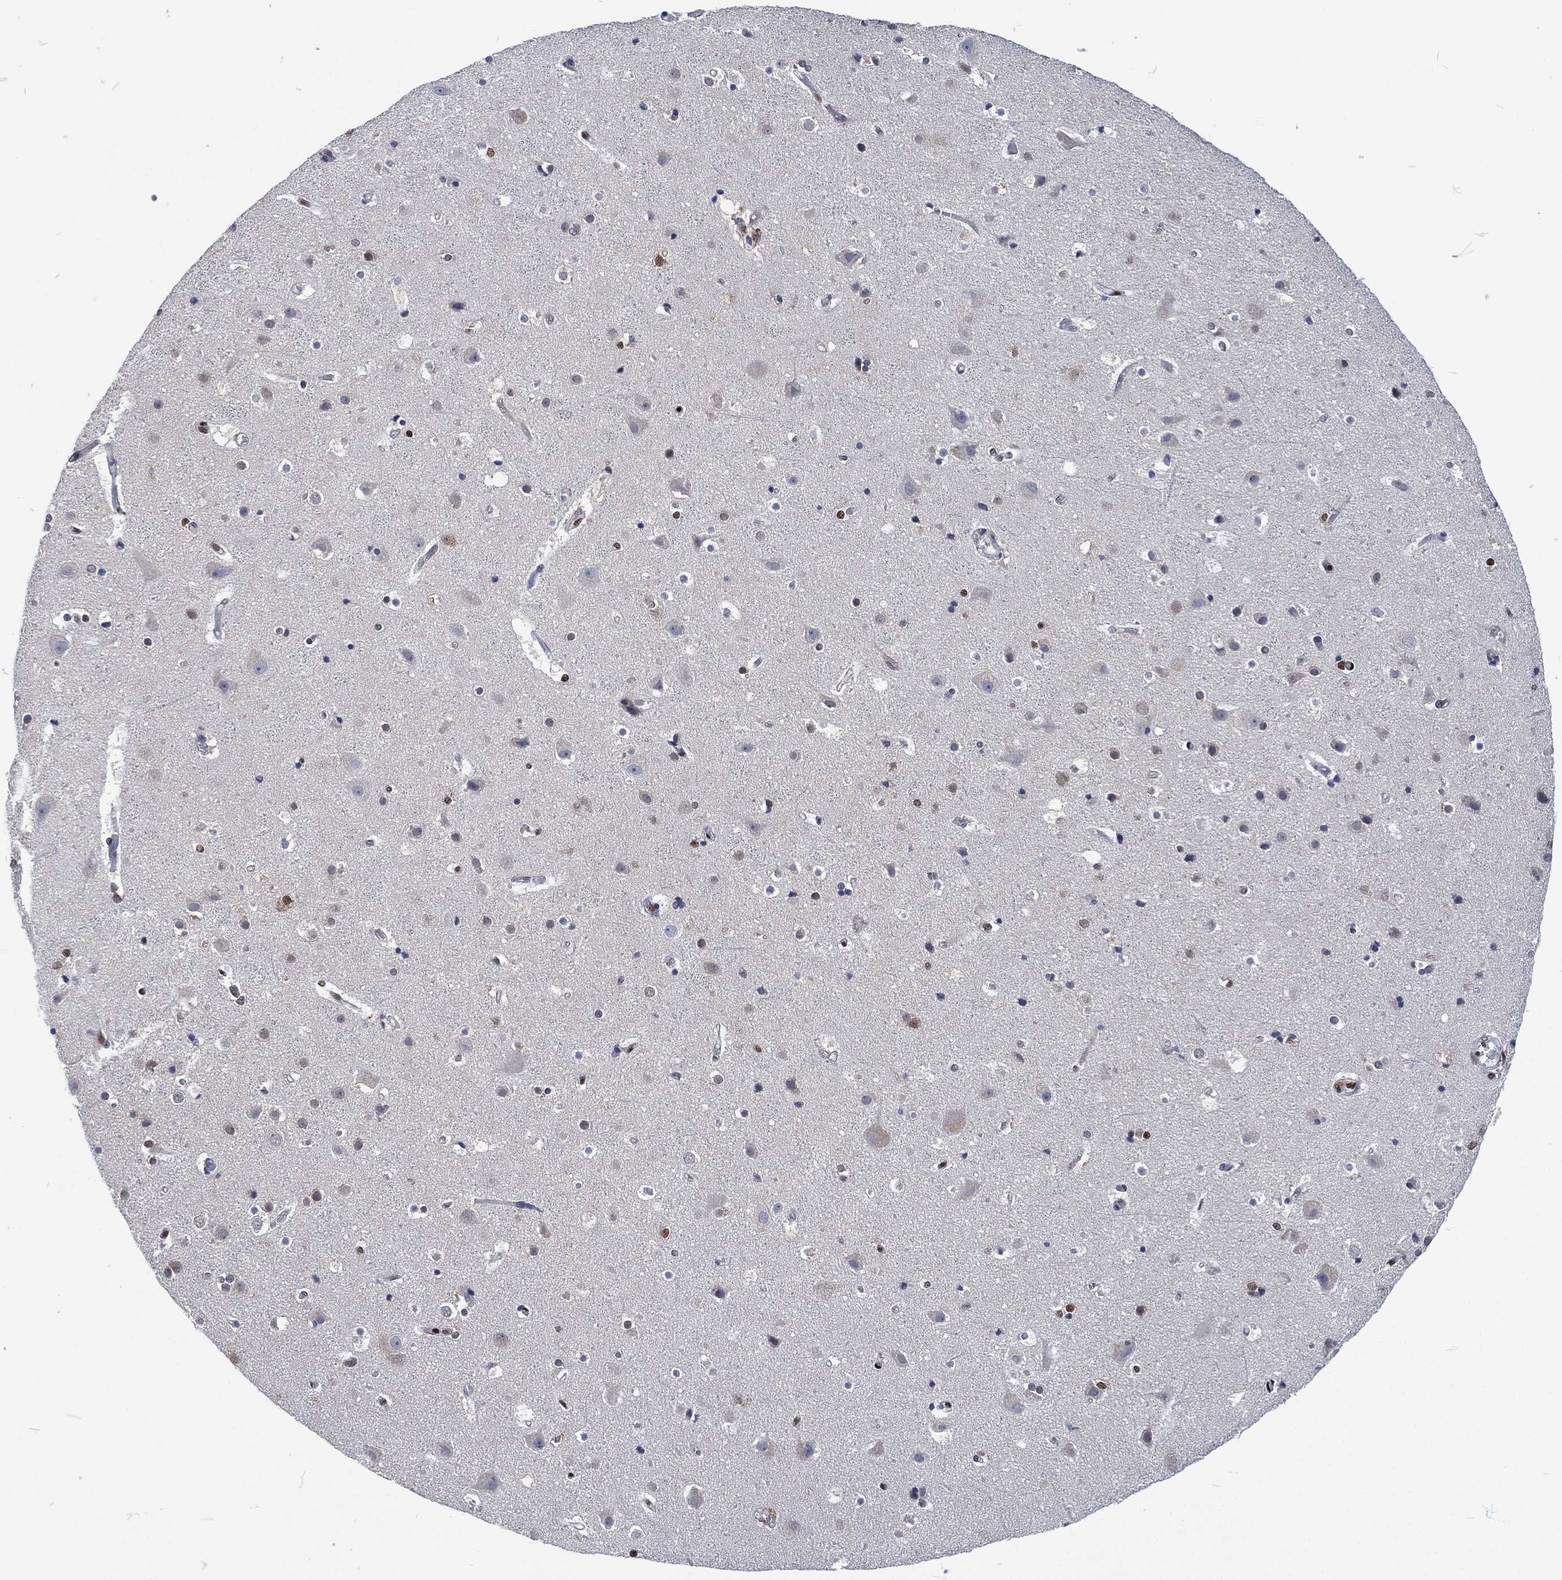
{"staining": {"intensity": "negative", "quantity": "none", "location": "none"}, "tissue": "cerebral cortex", "cell_type": "Endothelial cells", "image_type": "normal", "snomed": [{"axis": "morphology", "description": "Normal tissue, NOS"}, {"axis": "topography", "description": "Cerebral cortex"}], "caption": "There is no significant staining in endothelial cells of cerebral cortex. The staining was performed using DAB (3,3'-diaminobenzidine) to visualize the protein expression in brown, while the nuclei were stained in blue with hematoxylin (Magnification: 20x).", "gene": "DCPS", "patient": {"sex": "female", "age": 52}}